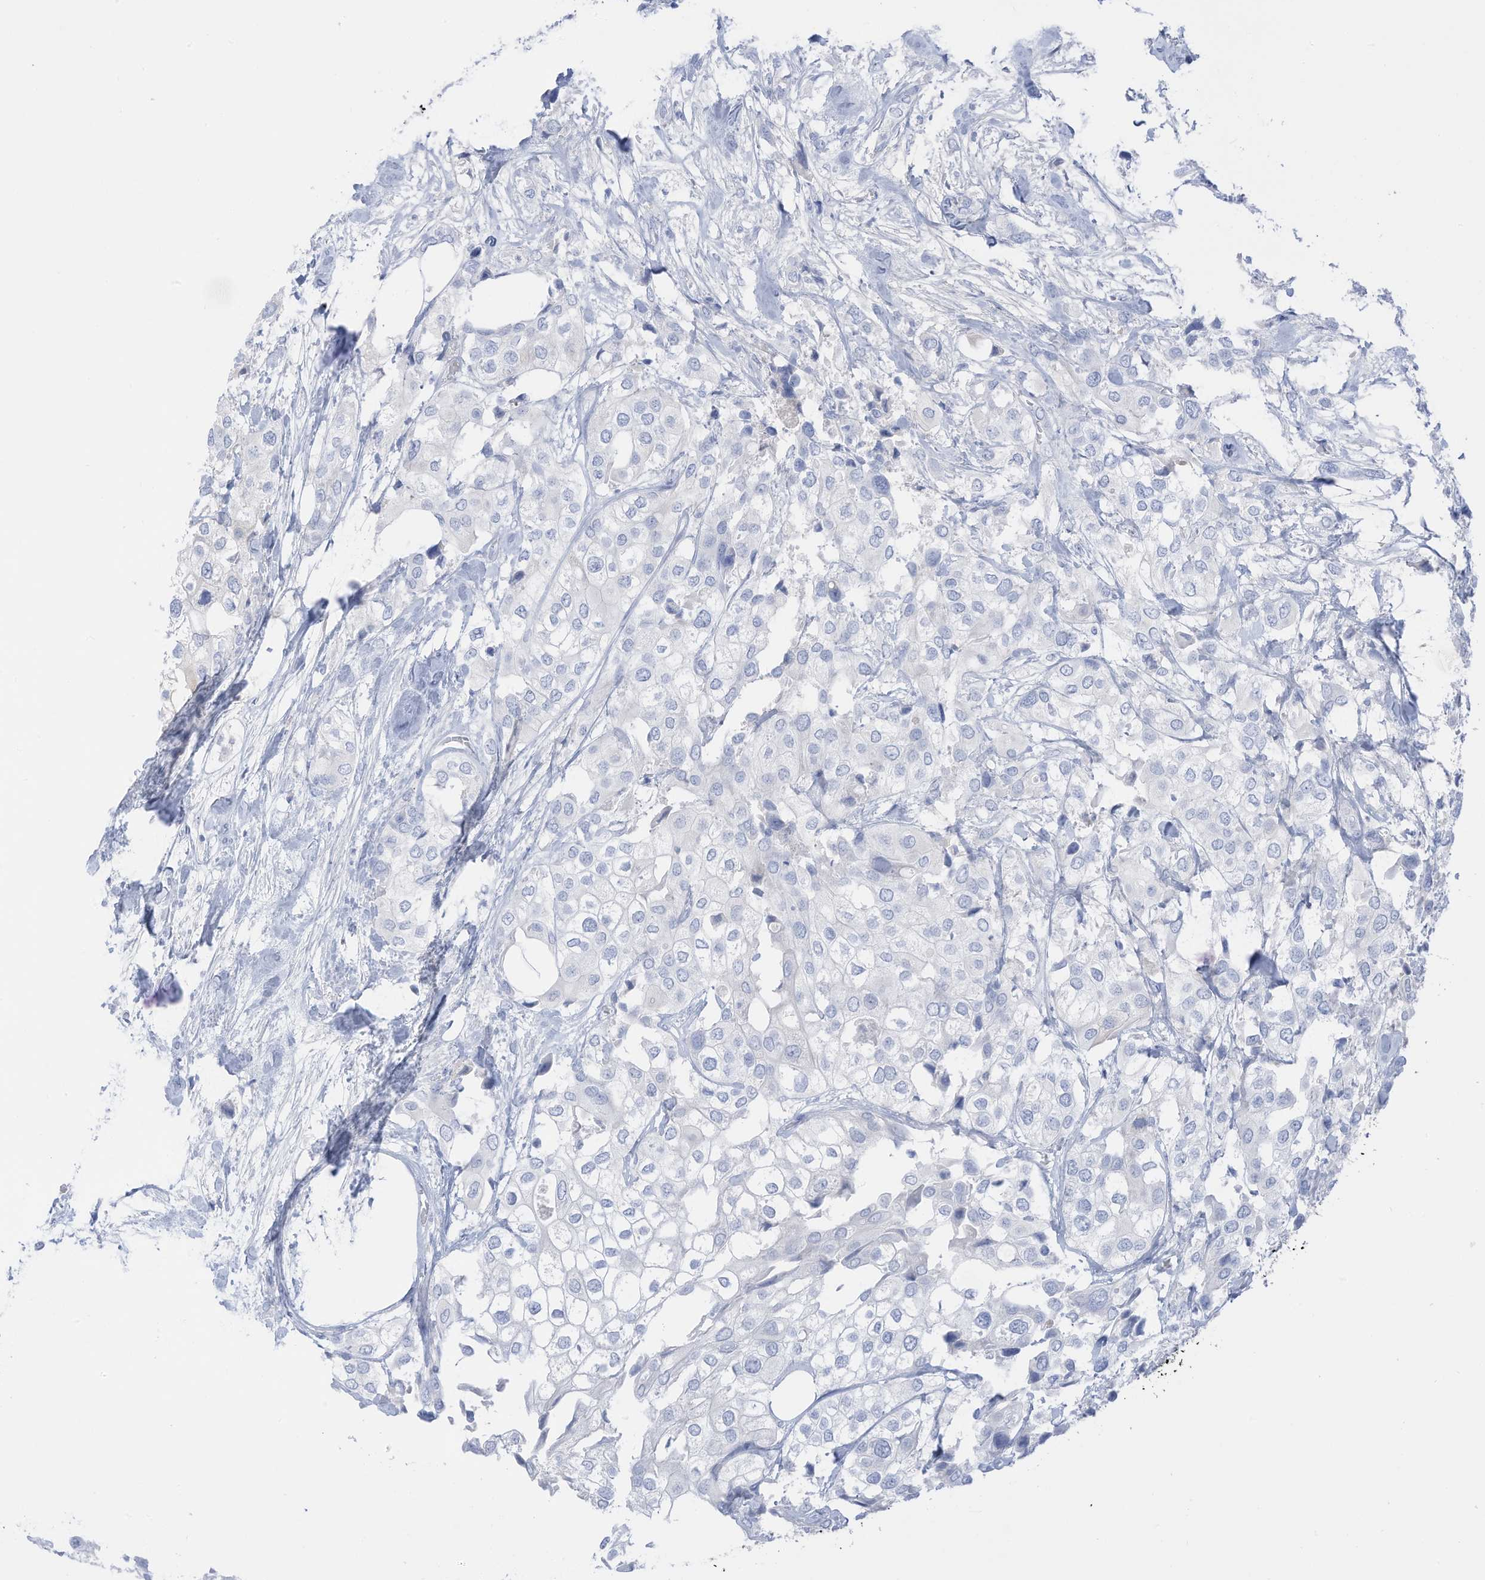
{"staining": {"intensity": "negative", "quantity": "none", "location": "none"}, "tissue": "urothelial cancer", "cell_type": "Tumor cells", "image_type": "cancer", "snomed": [{"axis": "morphology", "description": "Urothelial carcinoma, High grade"}, {"axis": "topography", "description": "Urinary bladder"}], "caption": "High-grade urothelial carcinoma was stained to show a protein in brown. There is no significant staining in tumor cells.", "gene": "HSD17B13", "patient": {"sex": "male", "age": 64}}